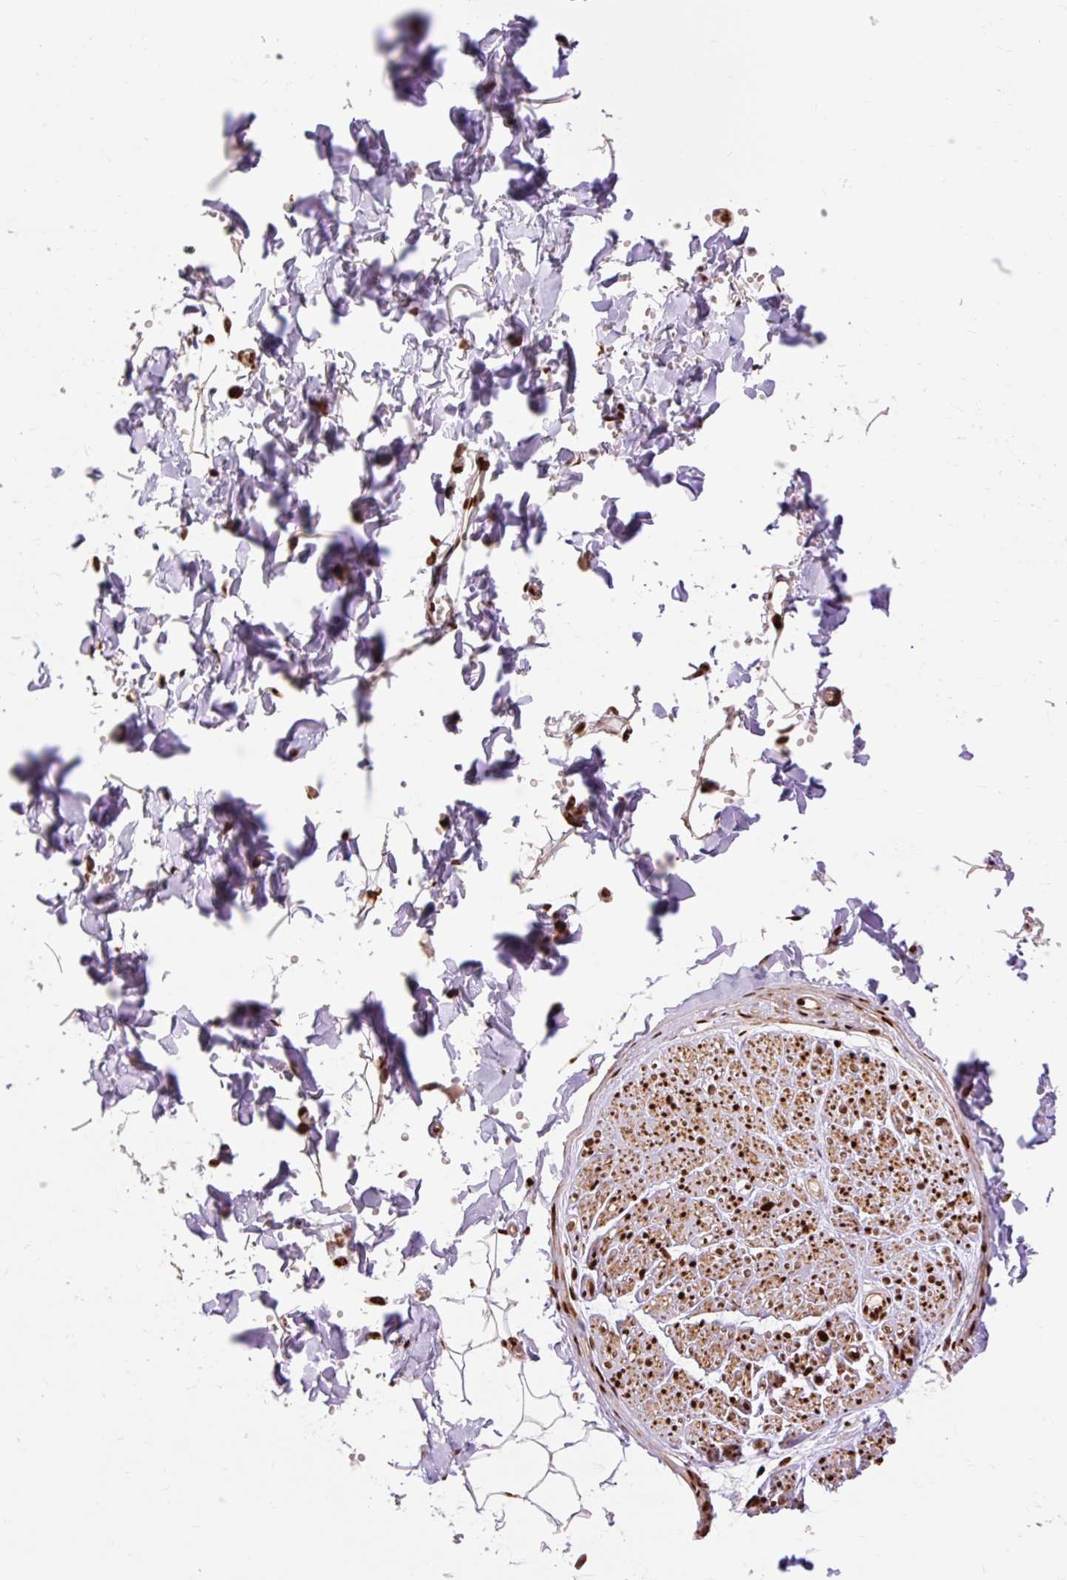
{"staining": {"intensity": "strong", "quantity": ">75%", "location": "nuclear"}, "tissue": "adipose tissue", "cell_type": "Adipocytes", "image_type": "normal", "snomed": [{"axis": "morphology", "description": "Normal tissue, NOS"}, {"axis": "topography", "description": "Cartilage tissue"}, {"axis": "topography", "description": "Bronchus"}, {"axis": "topography", "description": "Peripheral nerve tissue"}], "caption": "A brown stain highlights strong nuclear staining of a protein in adipocytes of unremarkable human adipose tissue. (IHC, brightfield microscopy, high magnification).", "gene": "MECOM", "patient": {"sex": "female", "age": 59}}